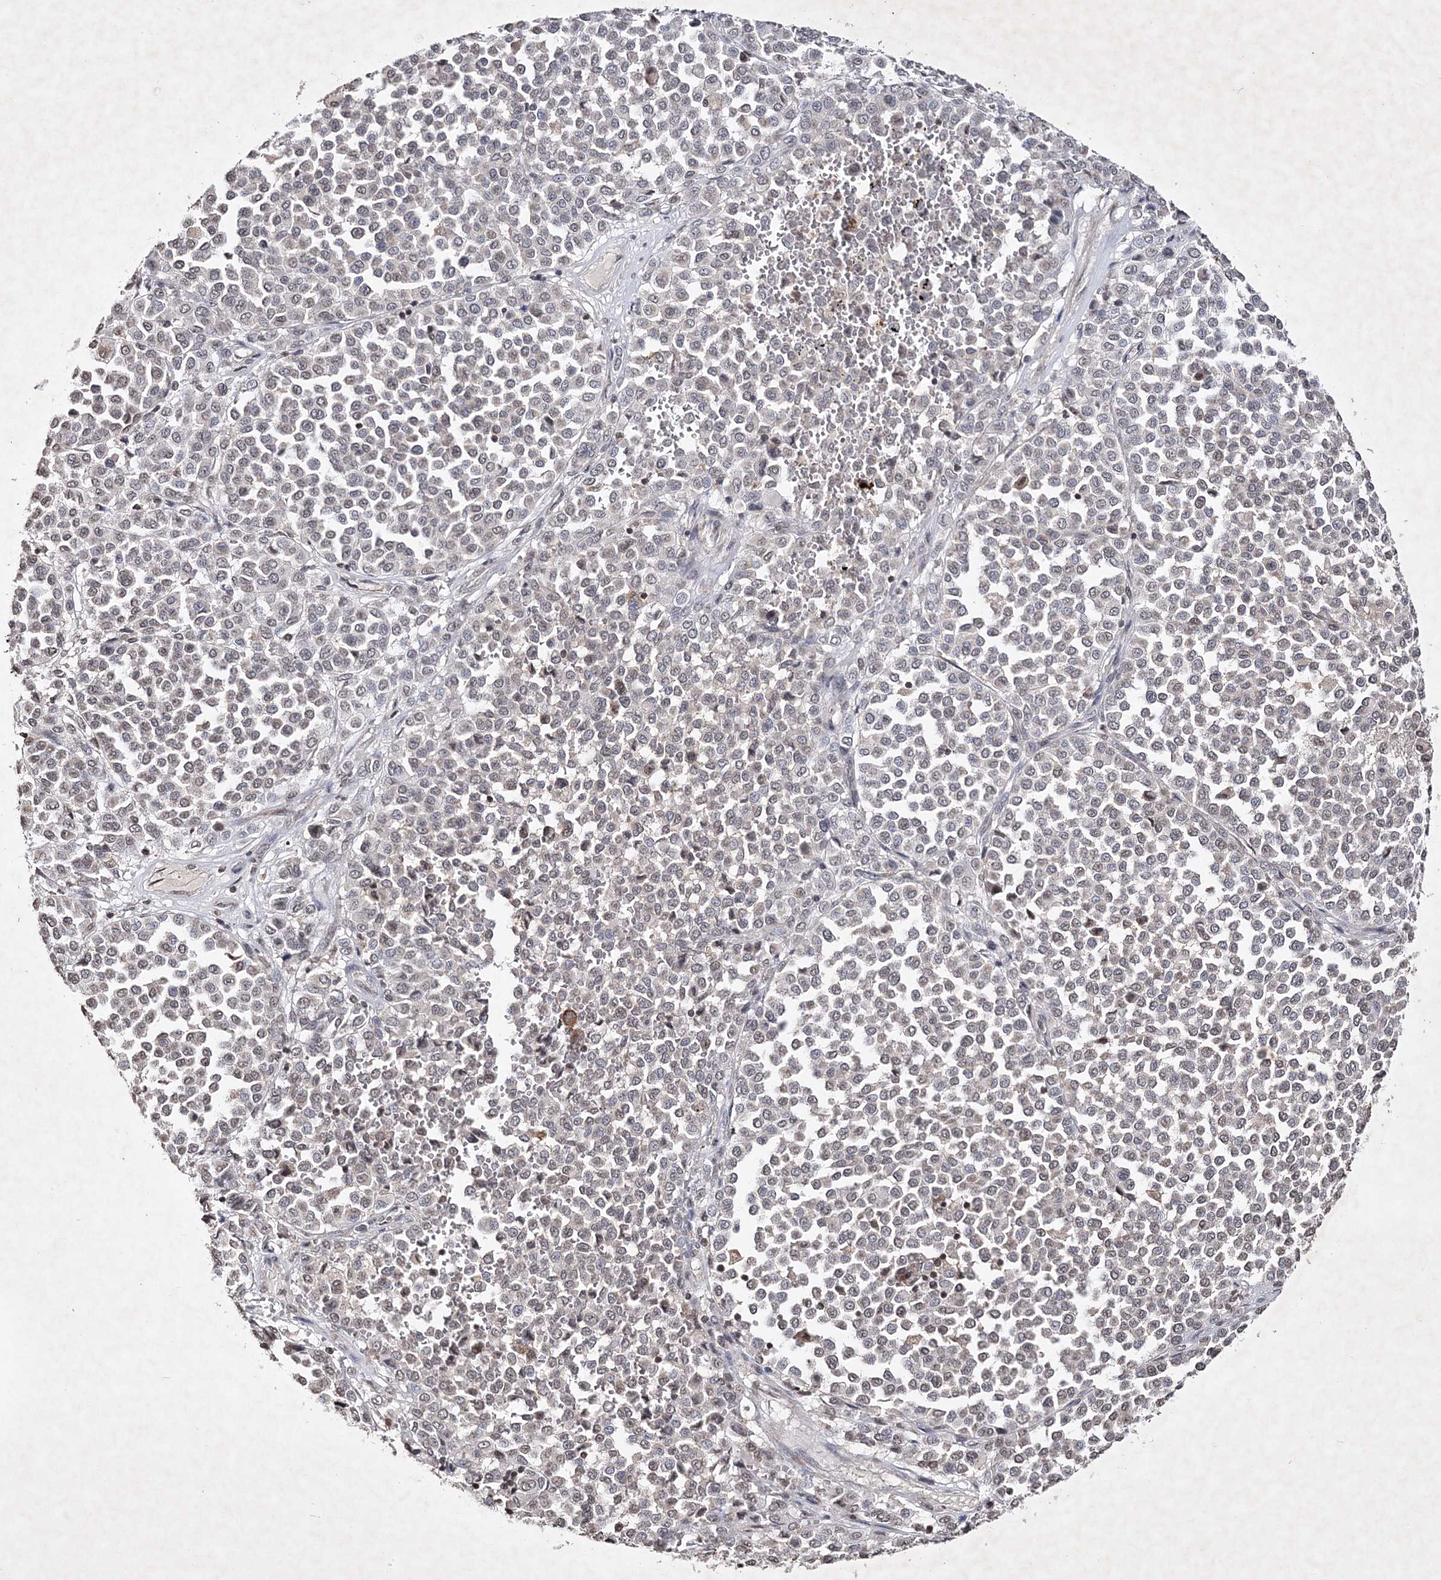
{"staining": {"intensity": "weak", "quantity": "25%-75%", "location": "nuclear"}, "tissue": "melanoma", "cell_type": "Tumor cells", "image_type": "cancer", "snomed": [{"axis": "morphology", "description": "Malignant melanoma, Metastatic site"}, {"axis": "topography", "description": "Pancreas"}], "caption": "This is an image of immunohistochemistry (IHC) staining of melanoma, which shows weak positivity in the nuclear of tumor cells.", "gene": "SOWAHB", "patient": {"sex": "female", "age": 30}}